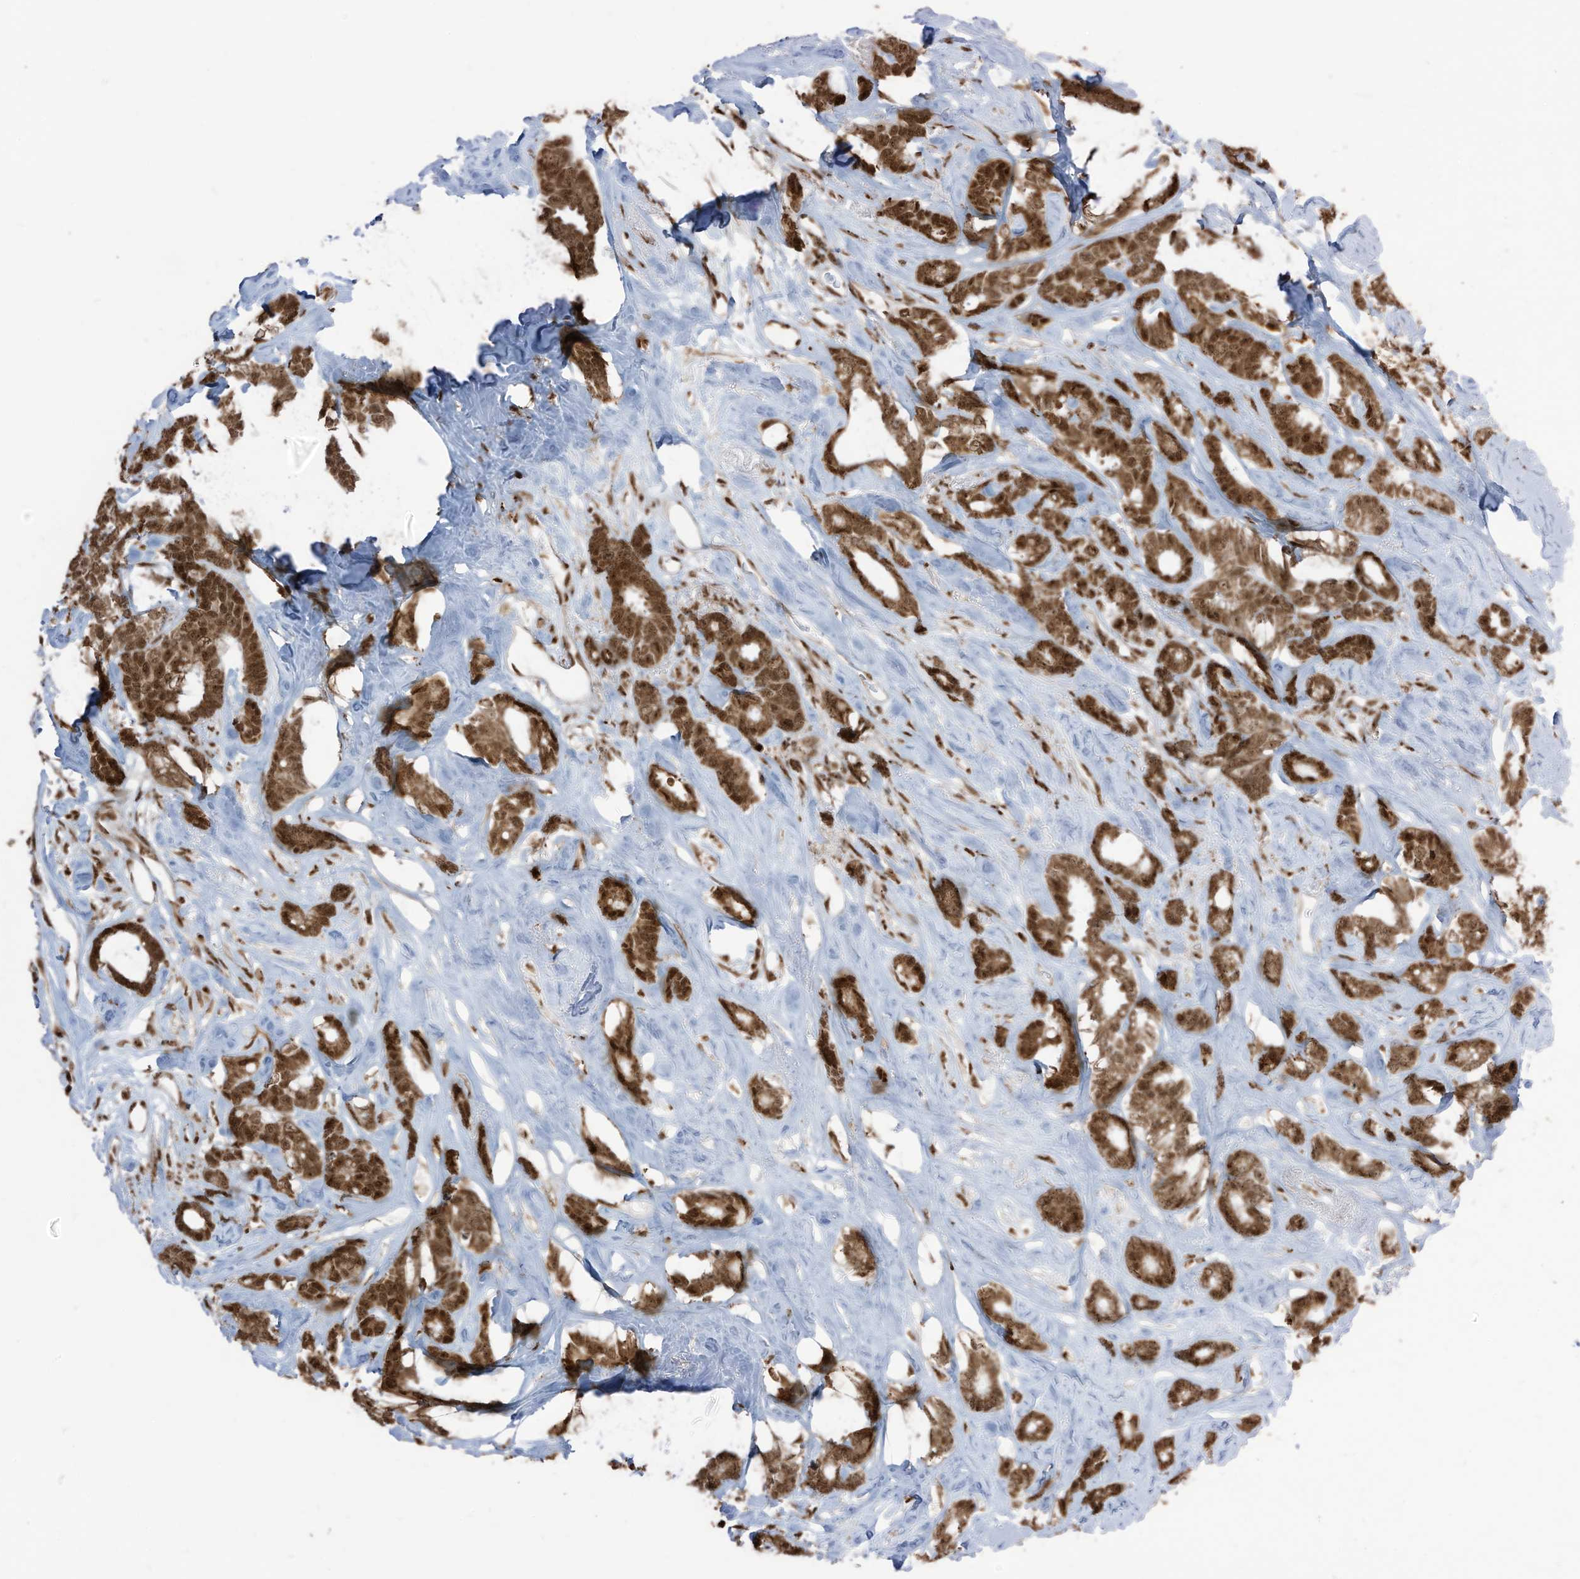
{"staining": {"intensity": "moderate", "quantity": ">75%", "location": "cytoplasmic/membranous,nuclear"}, "tissue": "breast cancer", "cell_type": "Tumor cells", "image_type": "cancer", "snomed": [{"axis": "morphology", "description": "Duct carcinoma"}, {"axis": "topography", "description": "Breast"}], "caption": "Immunohistochemical staining of human breast cancer (invasive ductal carcinoma) reveals medium levels of moderate cytoplasmic/membranous and nuclear expression in approximately >75% of tumor cells.", "gene": "LBH", "patient": {"sex": "female", "age": 87}}